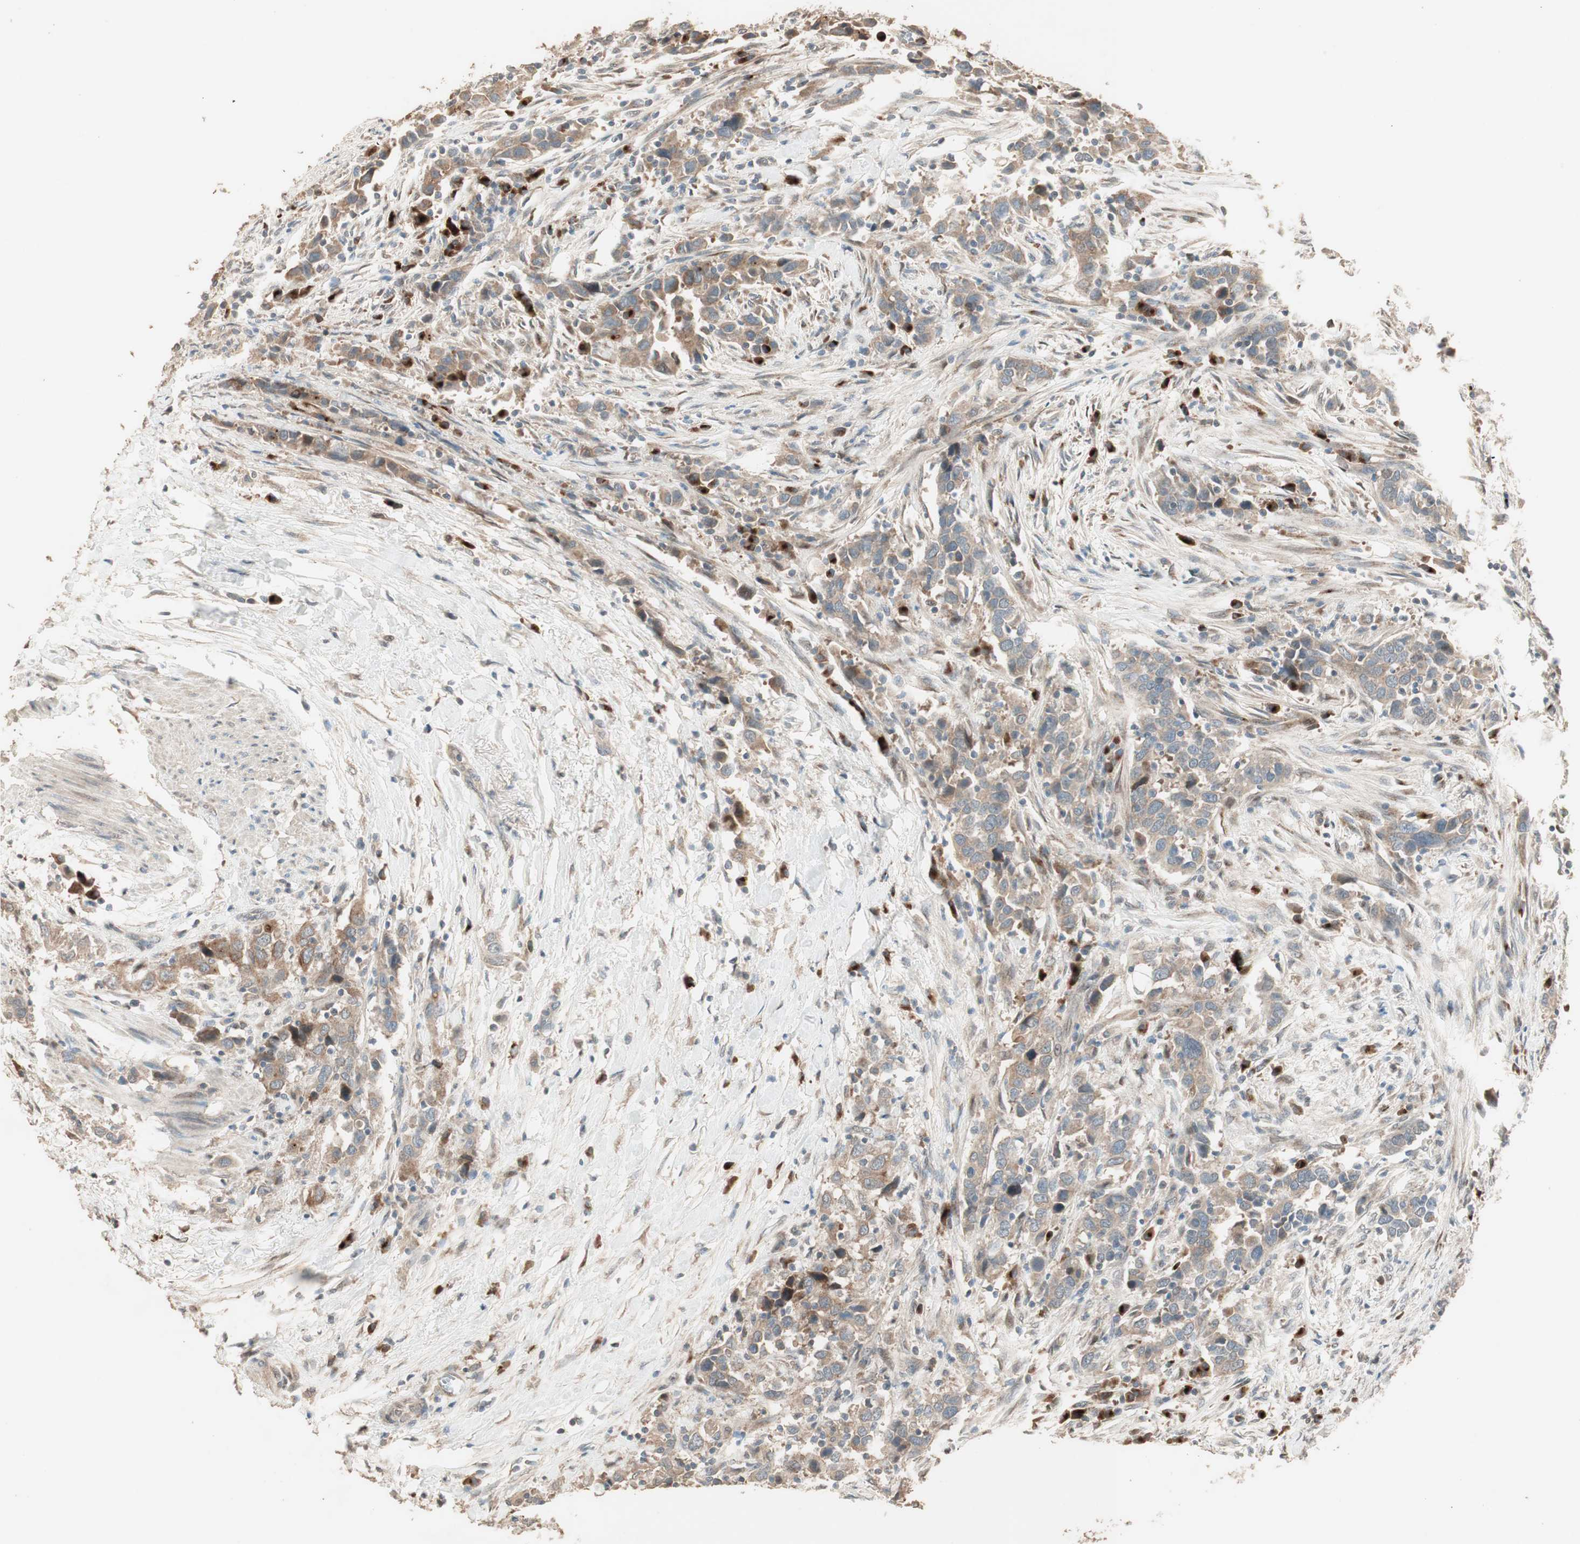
{"staining": {"intensity": "moderate", "quantity": ">75%", "location": "cytoplasmic/membranous"}, "tissue": "urothelial cancer", "cell_type": "Tumor cells", "image_type": "cancer", "snomed": [{"axis": "morphology", "description": "Urothelial carcinoma, High grade"}, {"axis": "topography", "description": "Urinary bladder"}], "caption": "Protein staining demonstrates moderate cytoplasmic/membranous staining in approximately >75% of tumor cells in urothelial carcinoma (high-grade).", "gene": "RARRES1", "patient": {"sex": "male", "age": 61}}